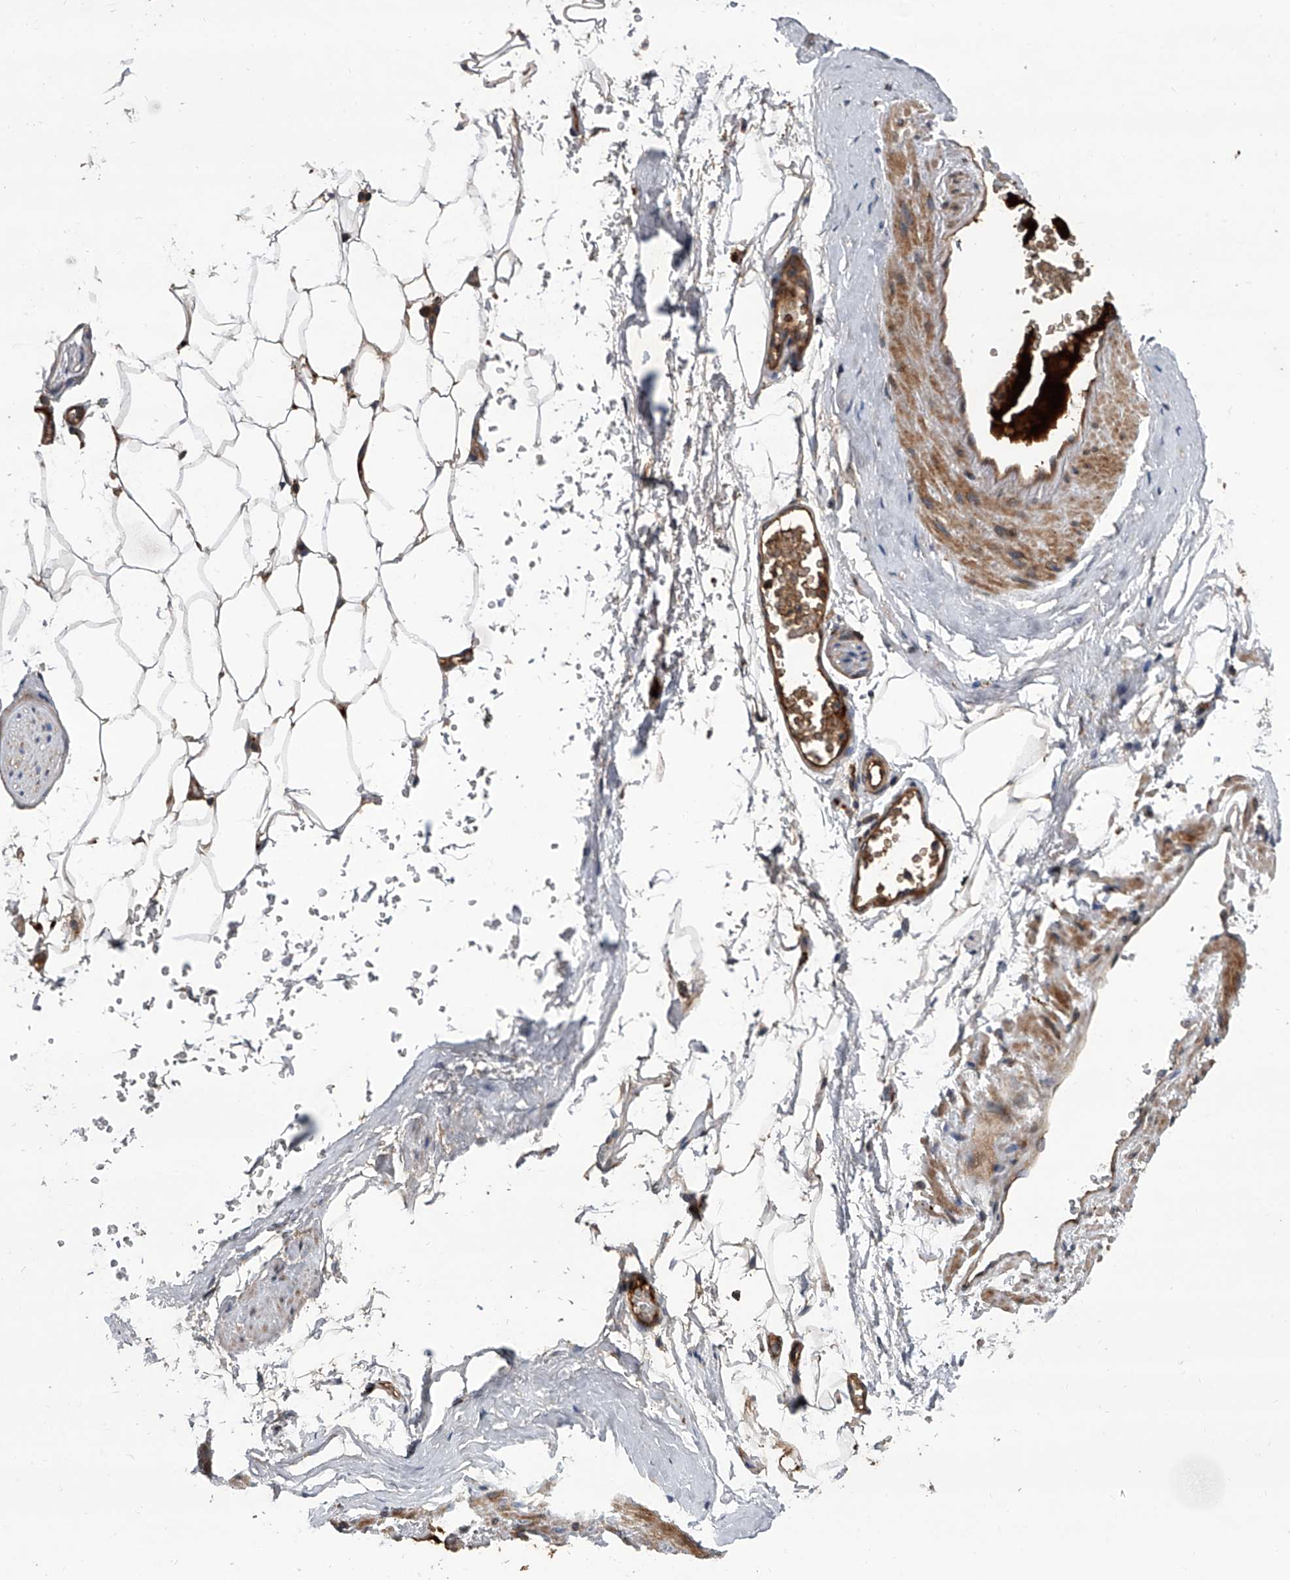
{"staining": {"intensity": "moderate", "quantity": ">75%", "location": "cytoplasmic/membranous"}, "tissue": "adipose tissue", "cell_type": "Adipocytes", "image_type": "normal", "snomed": [{"axis": "morphology", "description": "Normal tissue, NOS"}, {"axis": "morphology", "description": "Adenocarcinoma, Low grade"}, {"axis": "topography", "description": "Prostate"}, {"axis": "topography", "description": "Peripheral nerve tissue"}], "caption": "Protein staining of benign adipose tissue shows moderate cytoplasmic/membranous positivity in about >75% of adipocytes. Immunohistochemistry (ihc) stains the protein in brown and the nuclei are stained blue.", "gene": "USP47", "patient": {"sex": "male", "age": 63}}